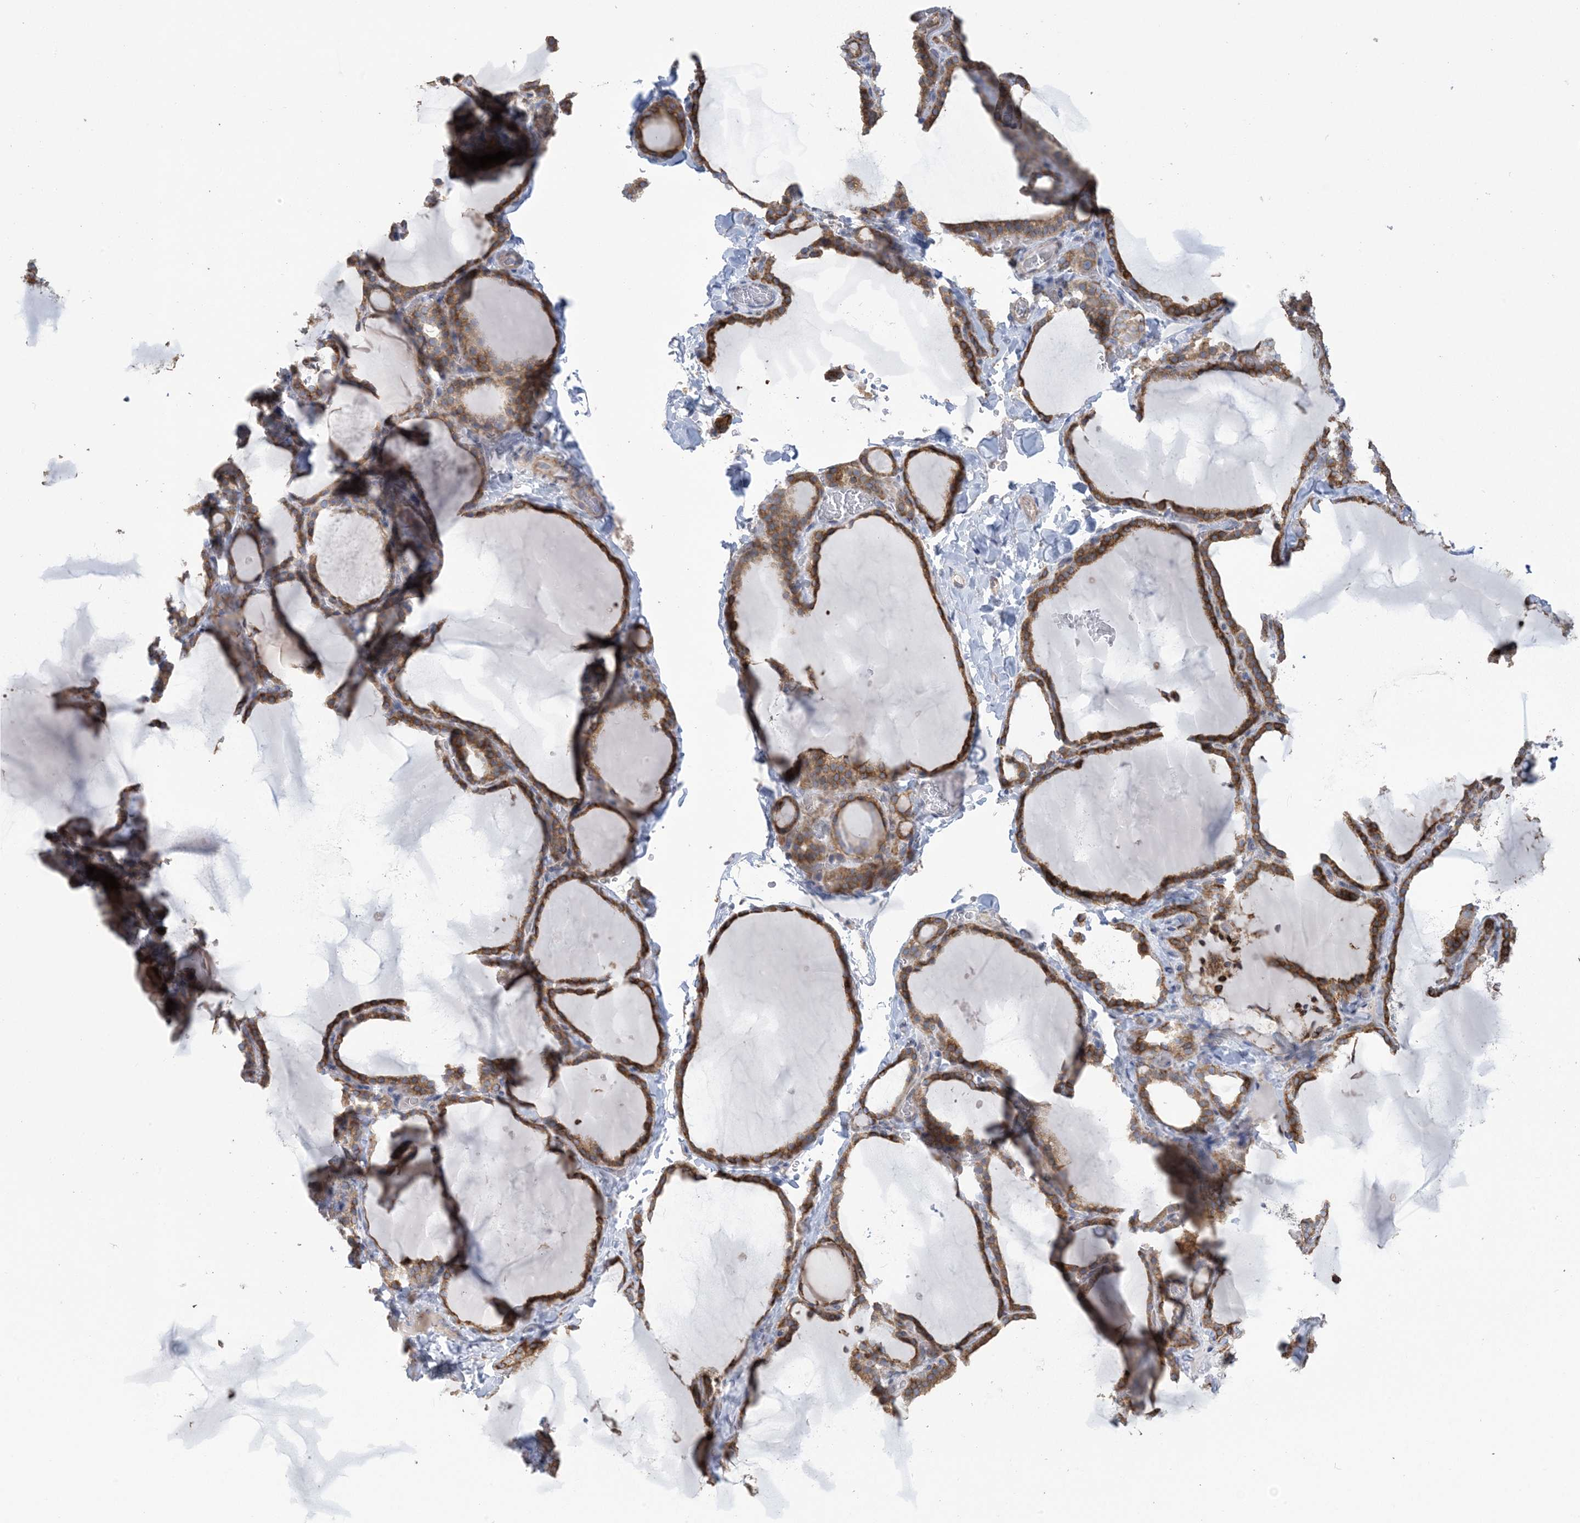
{"staining": {"intensity": "moderate", "quantity": ">75%", "location": "cytoplasmic/membranous"}, "tissue": "thyroid gland", "cell_type": "Glandular cells", "image_type": "normal", "snomed": [{"axis": "morphology", "description": "Normal tissue, NOS"}, {"axis": "topography", "description": "Thyroid gland"}], "caption": "A high-resolution histopathology image shows immunohistochemistry staining of normal thyroid gland, which exhibits moderate cytoplasmic/membranous staining in about >75% of glandular cells.", "gene": "SHANK1", "patient": {"sex": "female", "age": 22}}